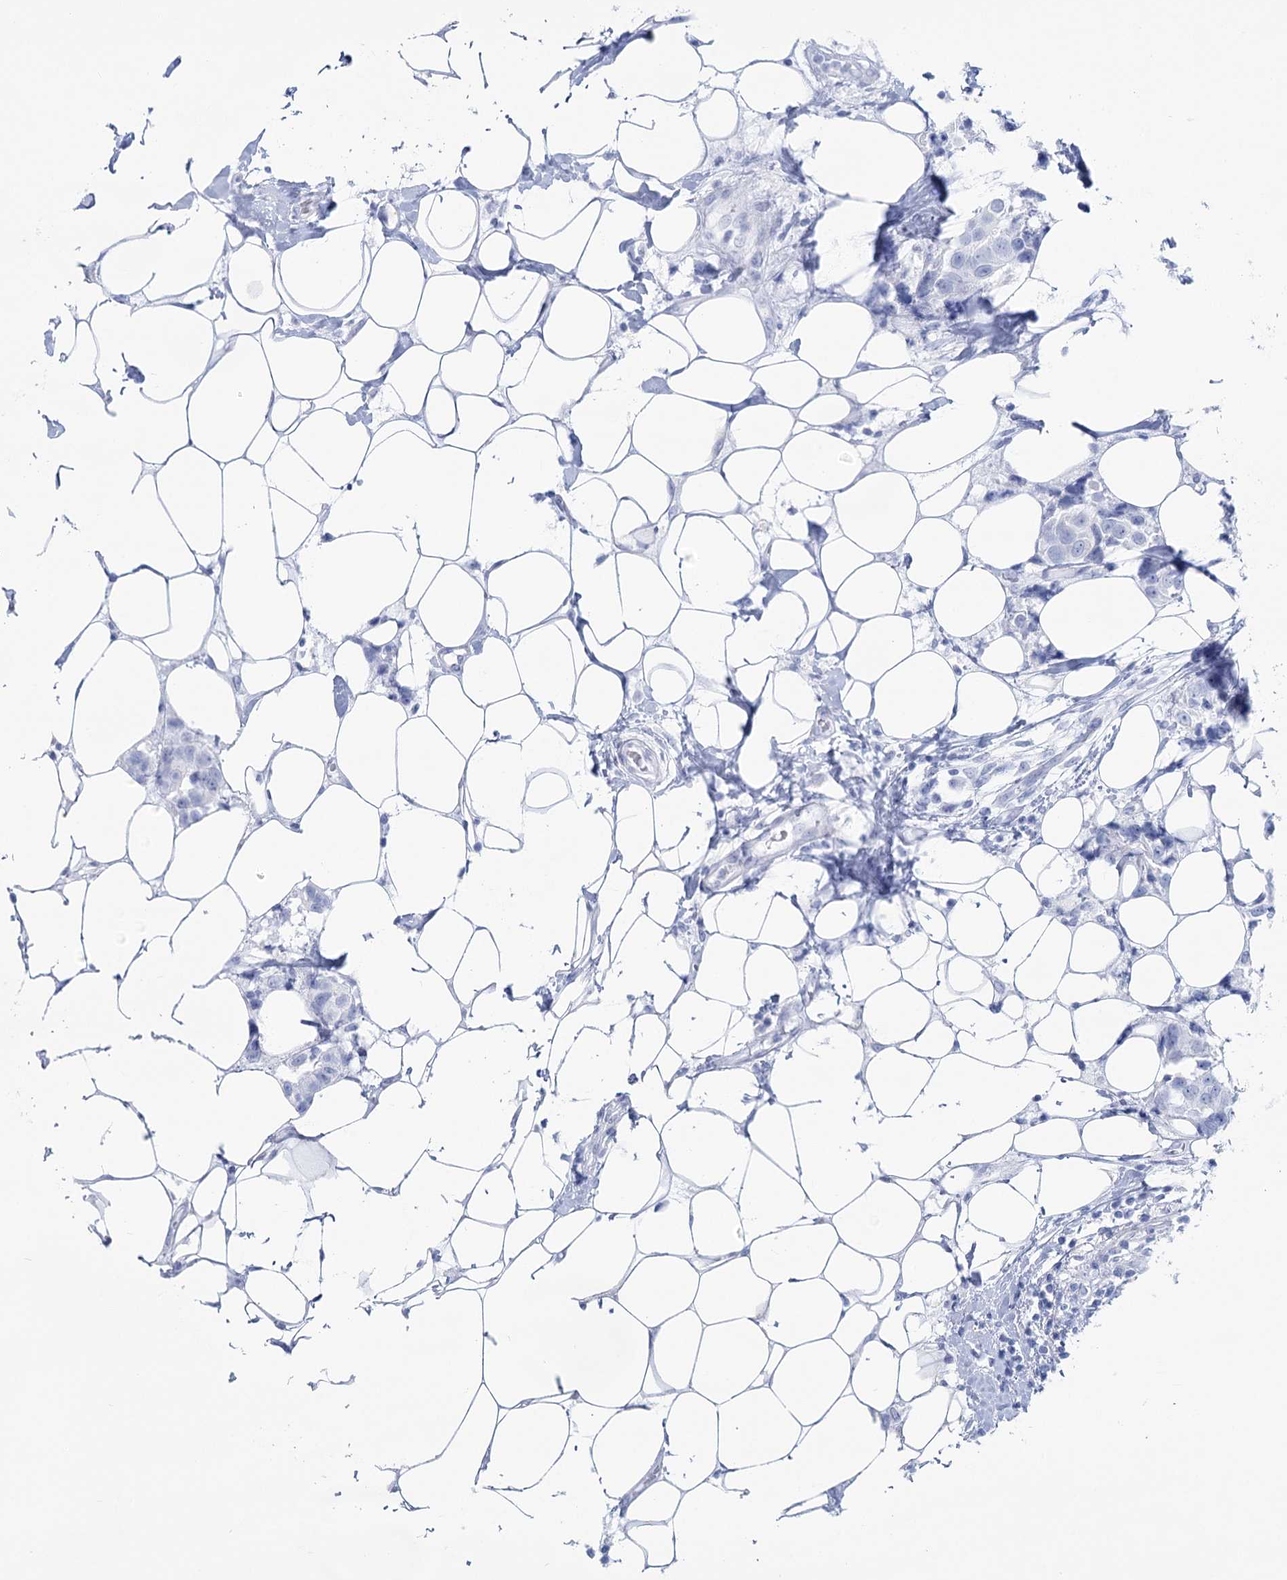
{"staining": {"intensity": "negative", "quantity": "none", "location": "none"}, "tissue": "breast cancer", "cell_type": "Tumor cells", "image_type": "cancer", "snomed": [{"axis": "morphology", "description": "Normal tissue, NOS"}, {"axis": "morphology", "description": "Duct carcinoma"}, {"axis": "topography", "description": "Breast"}], "caption": "Immunohistochemistry (IHC) of human breast cancer (infiltrating ductal carcinoma) exhibits no positivity in tumor cells.", "gene": "CCDC88A", "patient": {"sex": "female", "age": 39}}